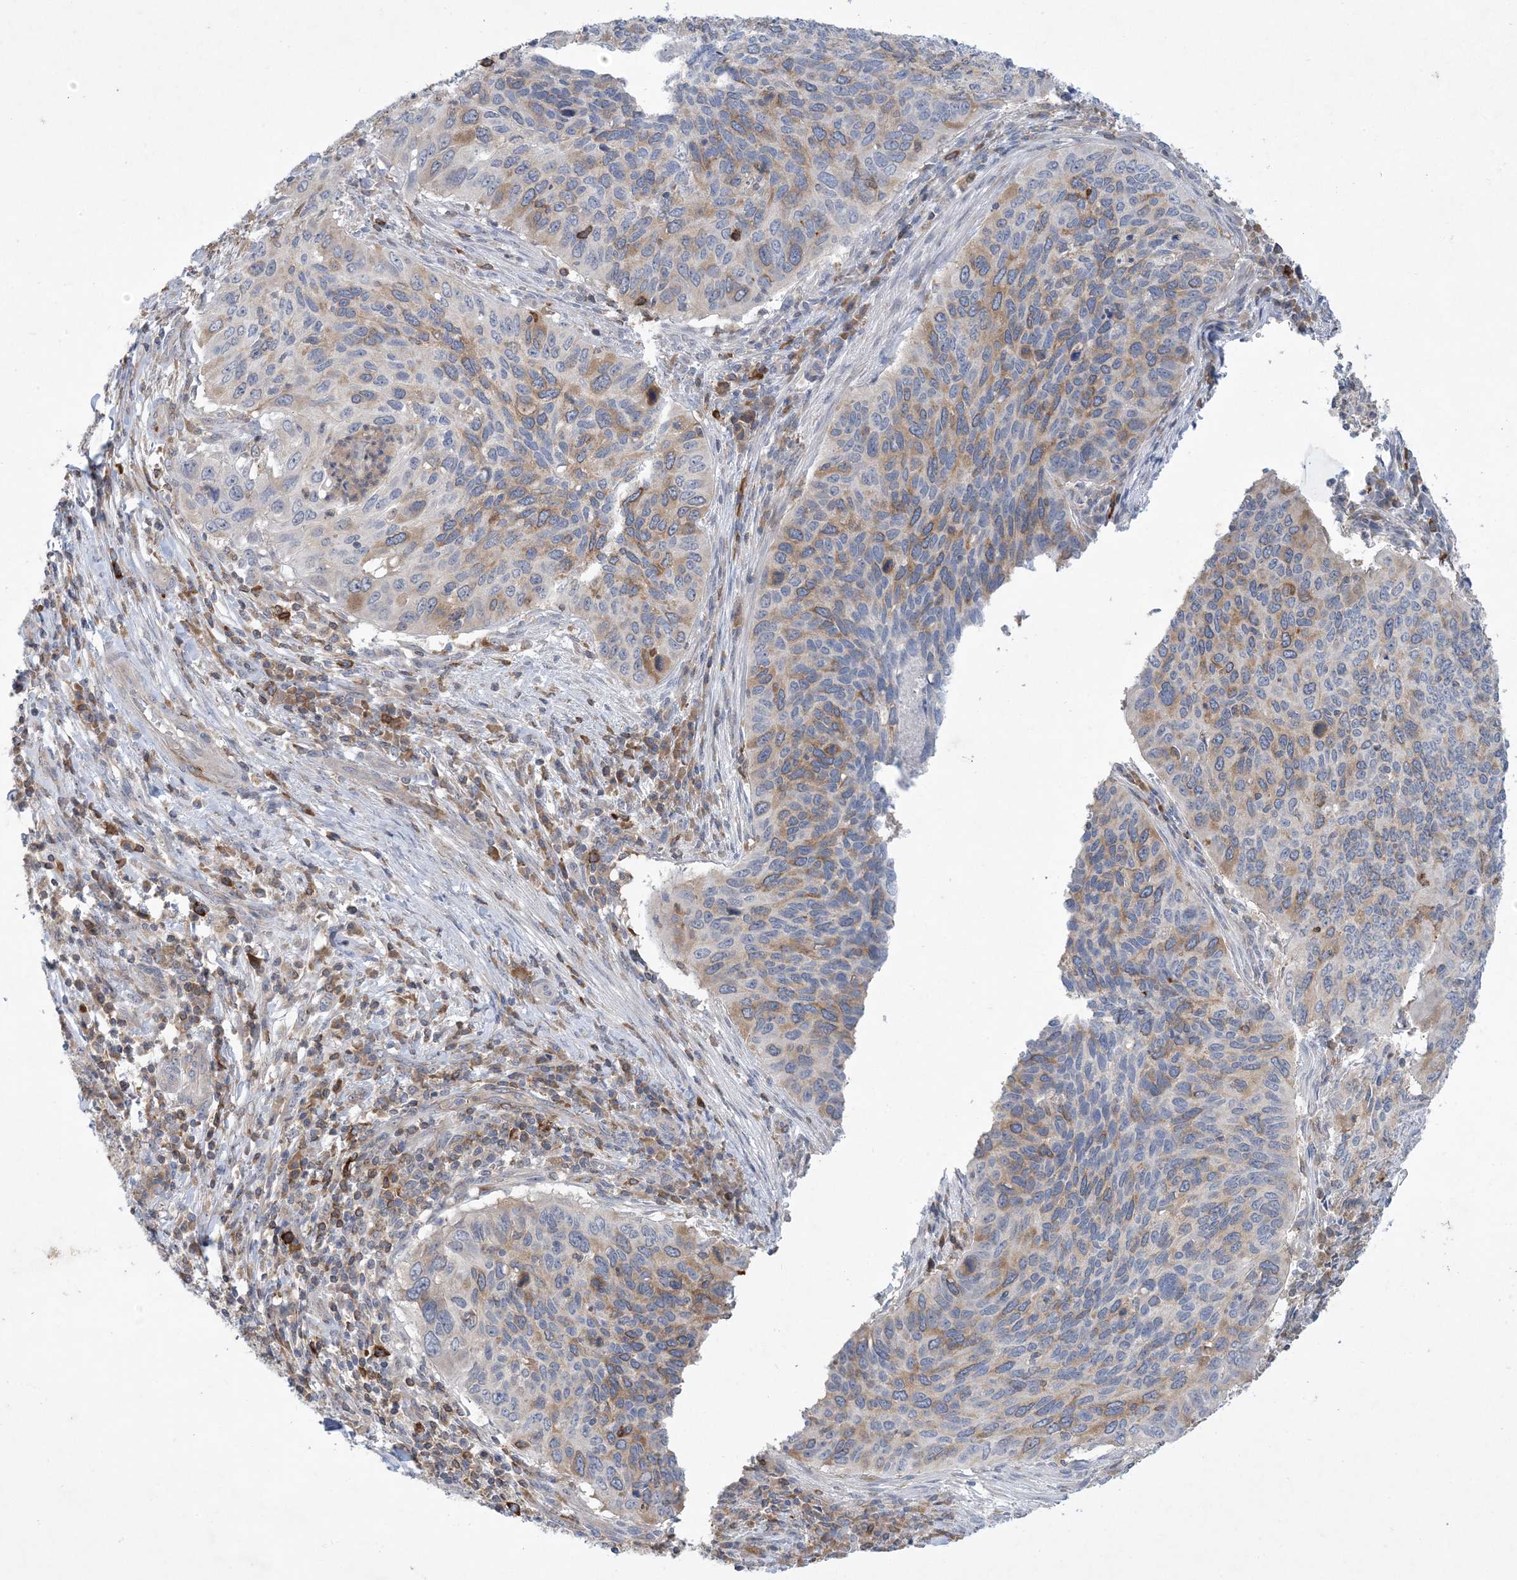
{"staining": {"intensity": "weak", "quantity": "<25%", "location": "cytoplasmic/membranous"}, "tissue": "cervical cancer", "cell_type": "Tumor cells", "image_type": "cancer", "snomed": [{"axis": "morphology", "description": "Squamous cell carcinoma, NOS"}, {"axis": "topography", "description": "Cervix"}], "caption": "IHC photomicrograph of neoplastic tissue: cervical cancer stained with DAB shows no significant protein staining in tumor cells.", "gene": "AOC1", "patient": {"sex": "female", "age": 38}}